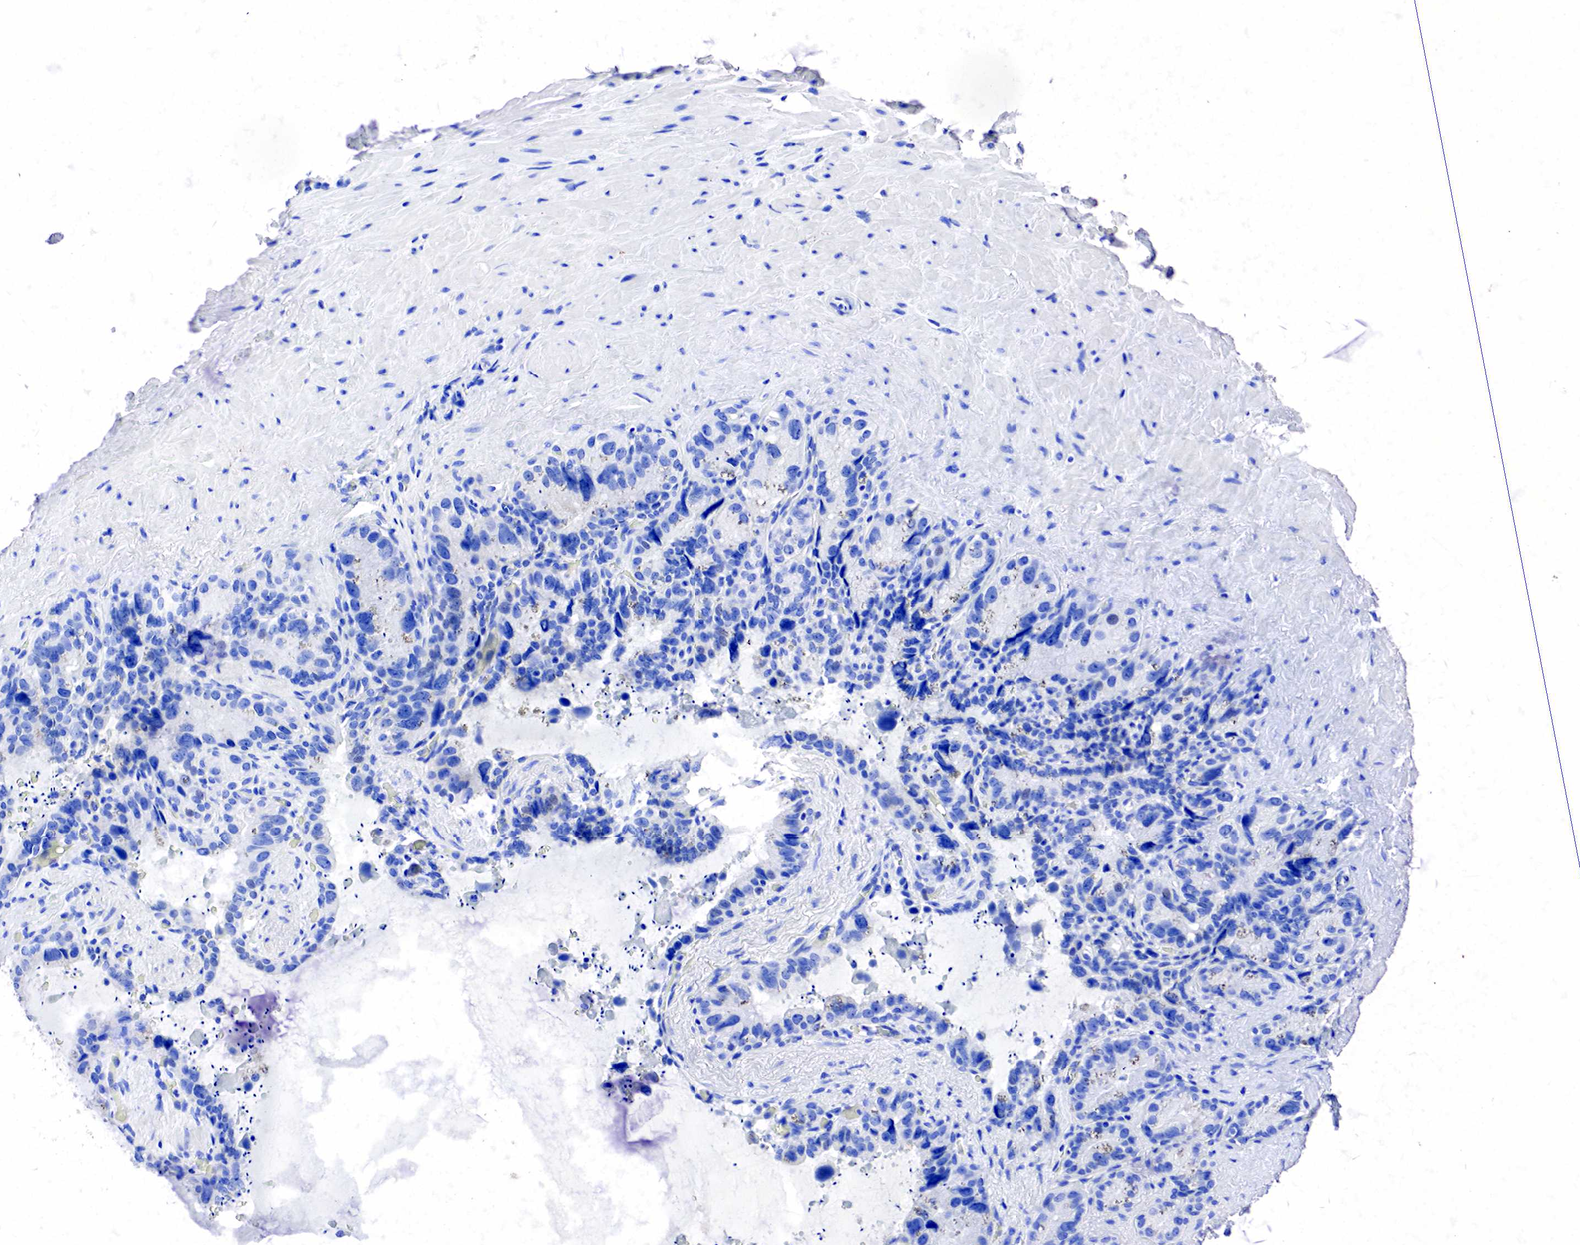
{"staining": {"intensity": "negative", "quantity": "none", "location": "none"}, "tissue": "seminal vesicle", "cell_type": "Glandular cells", "image_type": "normal", "snomed": [{"axis": "morphology", "description": "Normal tissue, NOS"}, {"axis": "topography", "description": "Seminal veicle"}], "caption": "Immunohistochemistry (IHC) photomicrograph of benign seminal vesicle stained for a protein (brown), which demonstrates no positivity in glandular cells.", "gene": "SST", "patient": {"sex": "male", "age": 63}}